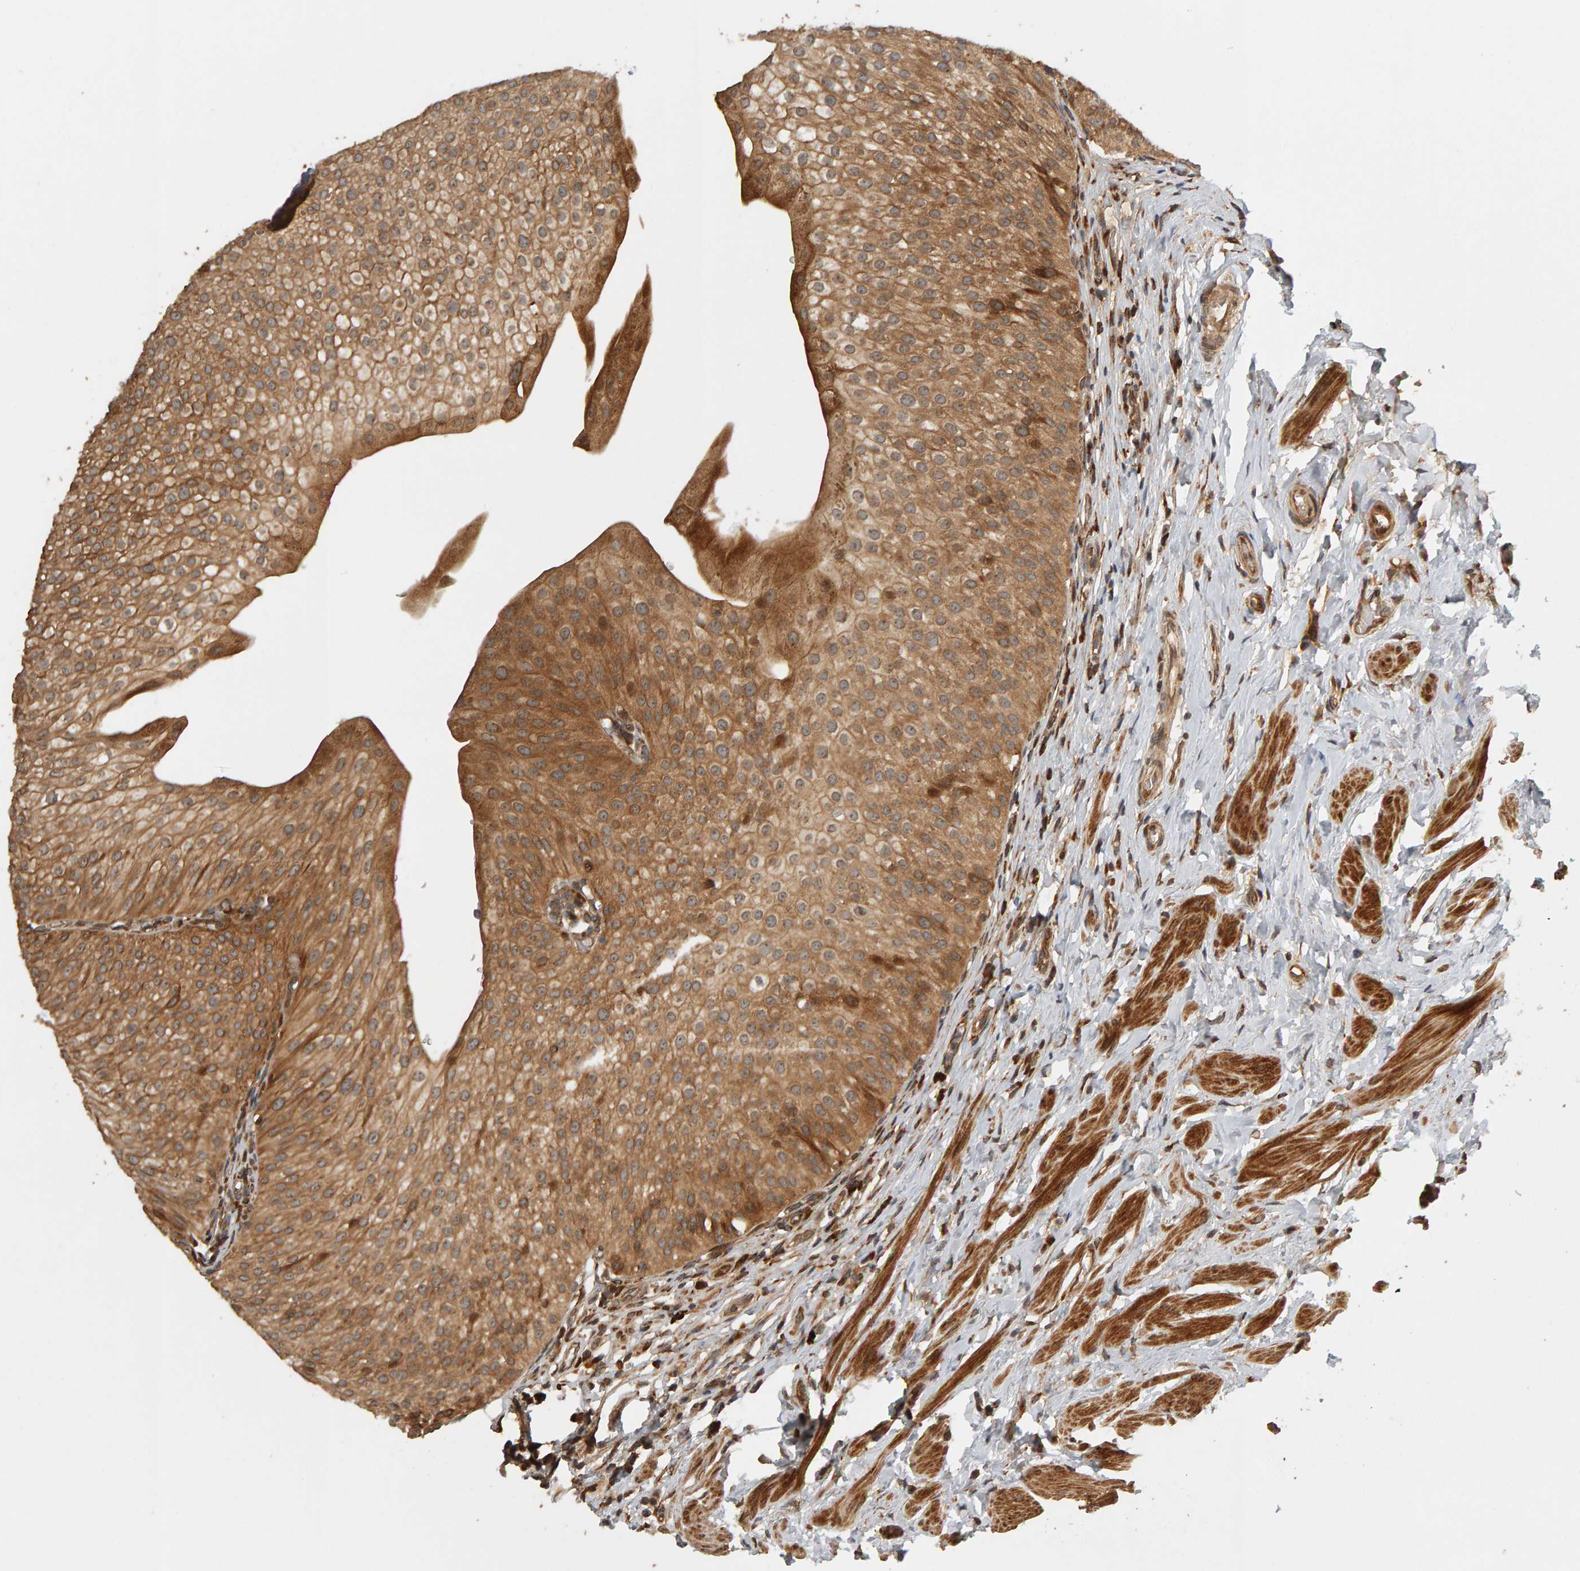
{"staining": {"intensity": "moderate", "quantity": ">75%", "location": "cytoplasmic/membranous"}, "tissue": "urothelial cancer", "cell_type": "Tumor cells", "image_type": "cancer", "snomed": [{"axis": "morphology", "description": "Normal tissue, NOS"}, {"axis": "morphology", "description": "Urothelial carcinoma, Low grade"}, {"axis": "topography", "description": "Smooth muscle"}, {"axis": "topography", "description": "Urinary bladder"}], "caption": "Immunohistochemistry micrograph of urothelial carcinoma (low-grade) stained for a protein (brown), which displays medium levels of moderate cytoplasmic/membranous positivity in about >75% of tumor cells.", "gene": "ZFAND1", "patient": {"sex": "male", "age": 60}}